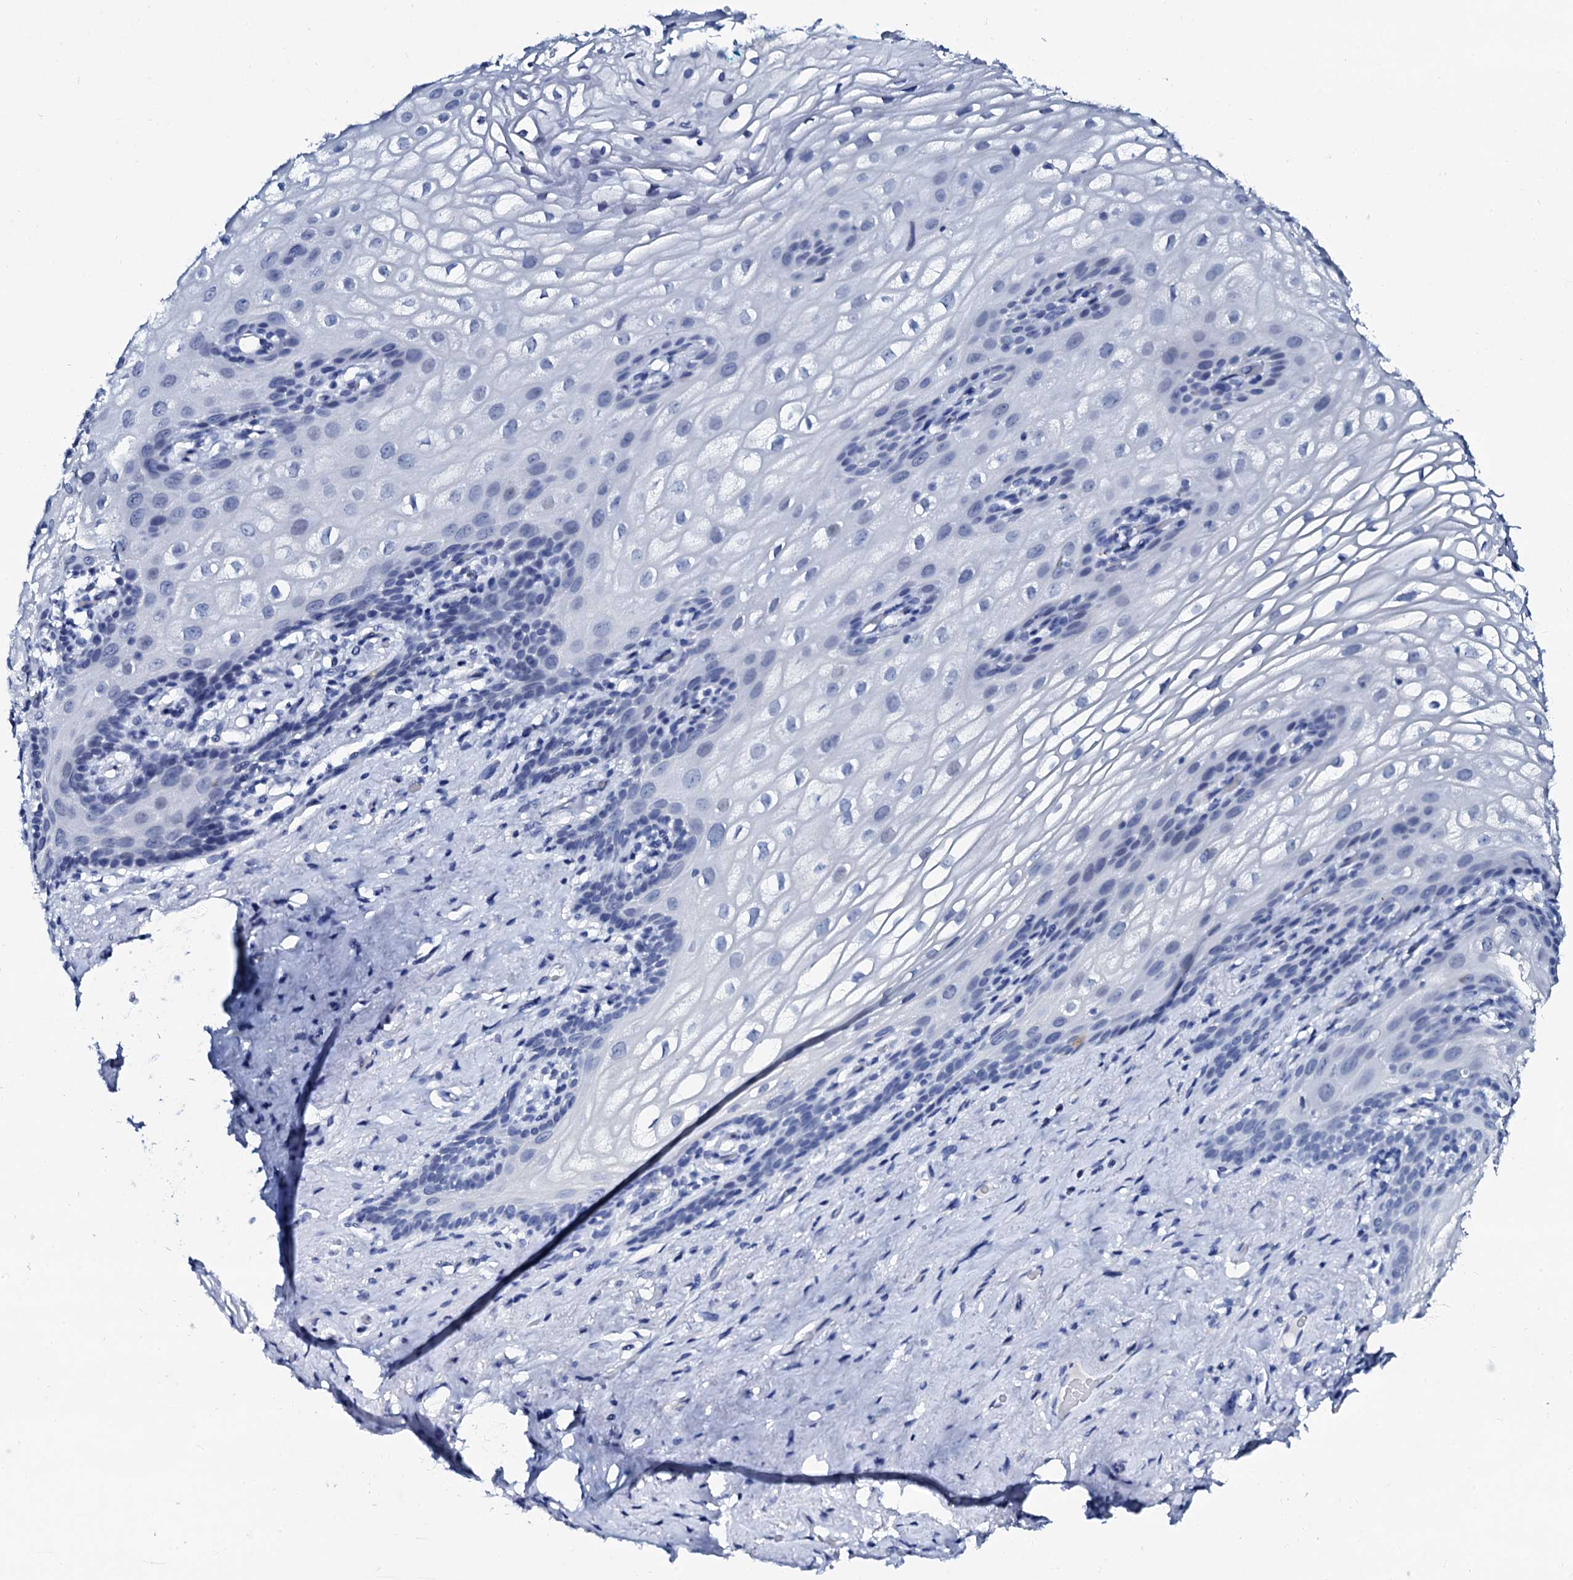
{"staining": {"intensity": "negative", "quantity": "none", "location": "none"}, "tissue": "vagina", "cell_type": "Squamous epithelial cells", "image_type": "normal", "snomed": [{"axis": "morphology", "description": "Normal tissue, NOS"}, {"axis": "topography", "description": "Vagina"}, {"axis": "topography", "description": "Peripheral nerve tissue"}], "caption": "Immunohistochemistry (IHC) of unremarkable vagina demonstrates no expression in squamous epithelial cells.", "gene": "SPATA19", "patient": {"sex": "female", "age": 71}}